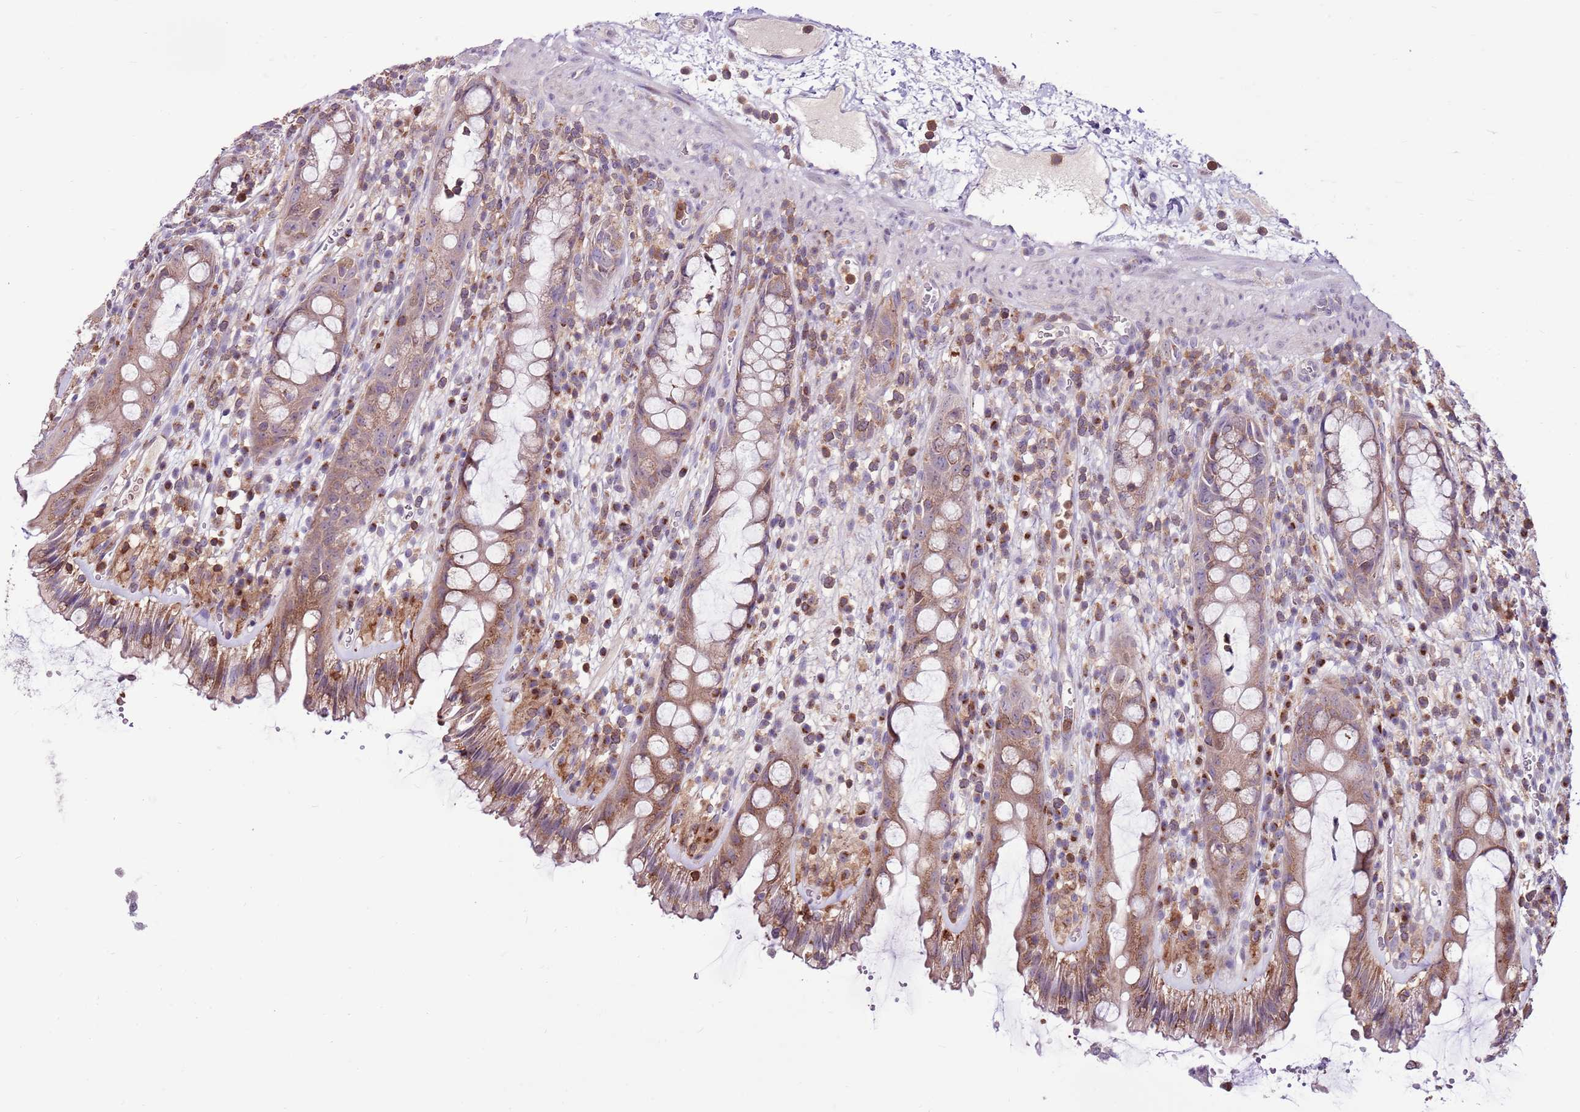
{"staining": {"intensity": "moderate", "quantity": ">75%", "location": "cytoplasmic/membranous"}, "tissue": "rectum", "cell_type": "Glandular cells", "image_type": "normal", "snomed": [{"axis": "morphology", "description": "Normal tissue, NOS"}, {"axis": "topography", "description": "Rectum"}], "caption": "Immunohistochemical staining of unremarkable rectum displays medium levels of moderate cytoplasmic/membranous positivity in about >75% of glandular cells.", "gene": "ZSWIM1", "patient": {"sex": "female", "age": 57}}